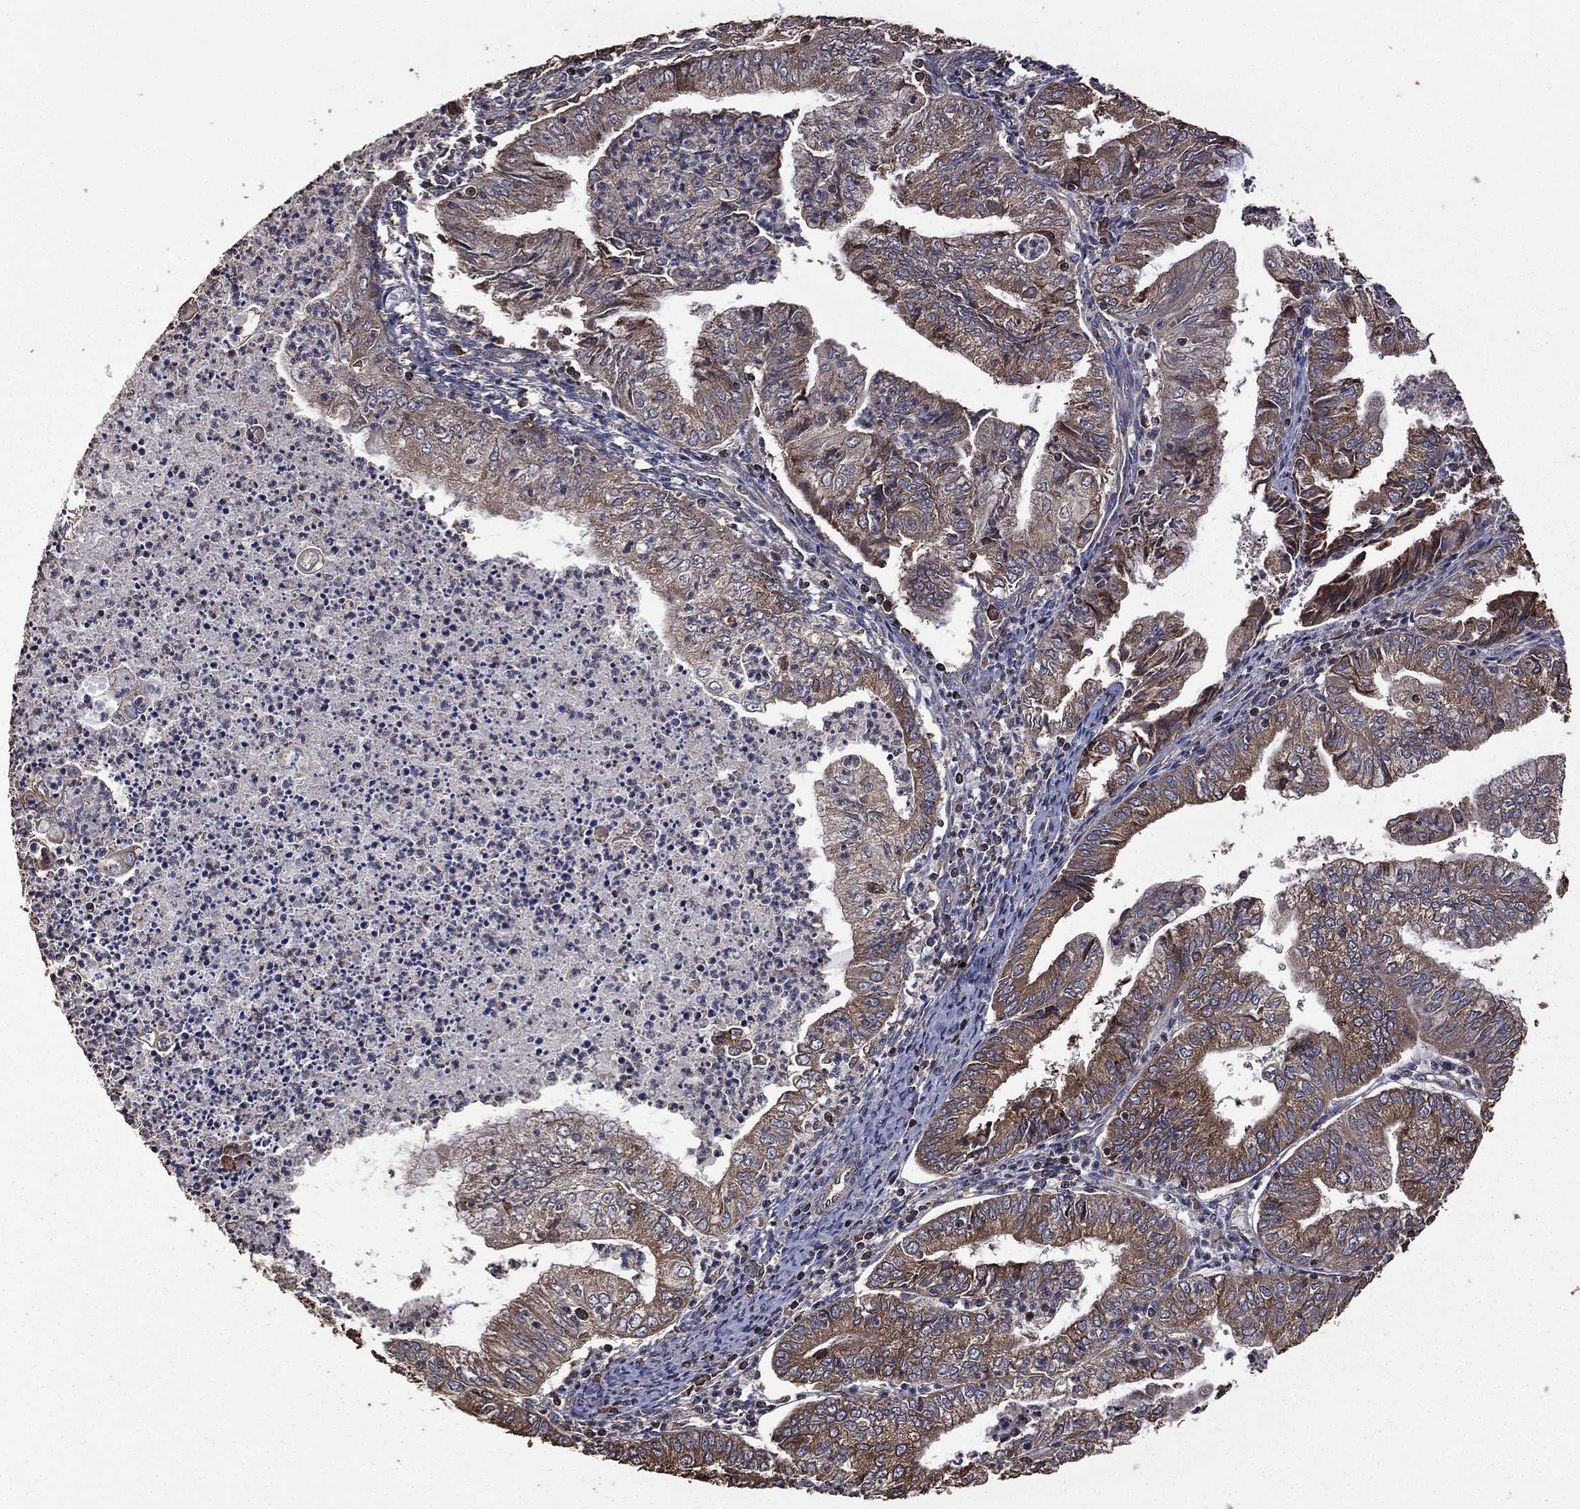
{"staining": {"intensity": "moderate", "quantity": ">75%", "location": "cytoplasmic/membranous"}, "tissue": "endometrial cancer", "cell_type": "Tumor cells", "image_type": "cancer", "snomed": [{"axis": "morphology", "description": "Adenocarcinoma, NOS"}, {"axis": "topography", "description": "Endometrium"}], "caption": "This image displays immunohistochemistry (IHC) staining of endometrial cancer (adenocarcinoma), with medium moderate cytoplasmic/membranous staining in approximately >75% of tumor cells.", "gene": "METTL27", "patient": {"sex": "female", "age": 55}}